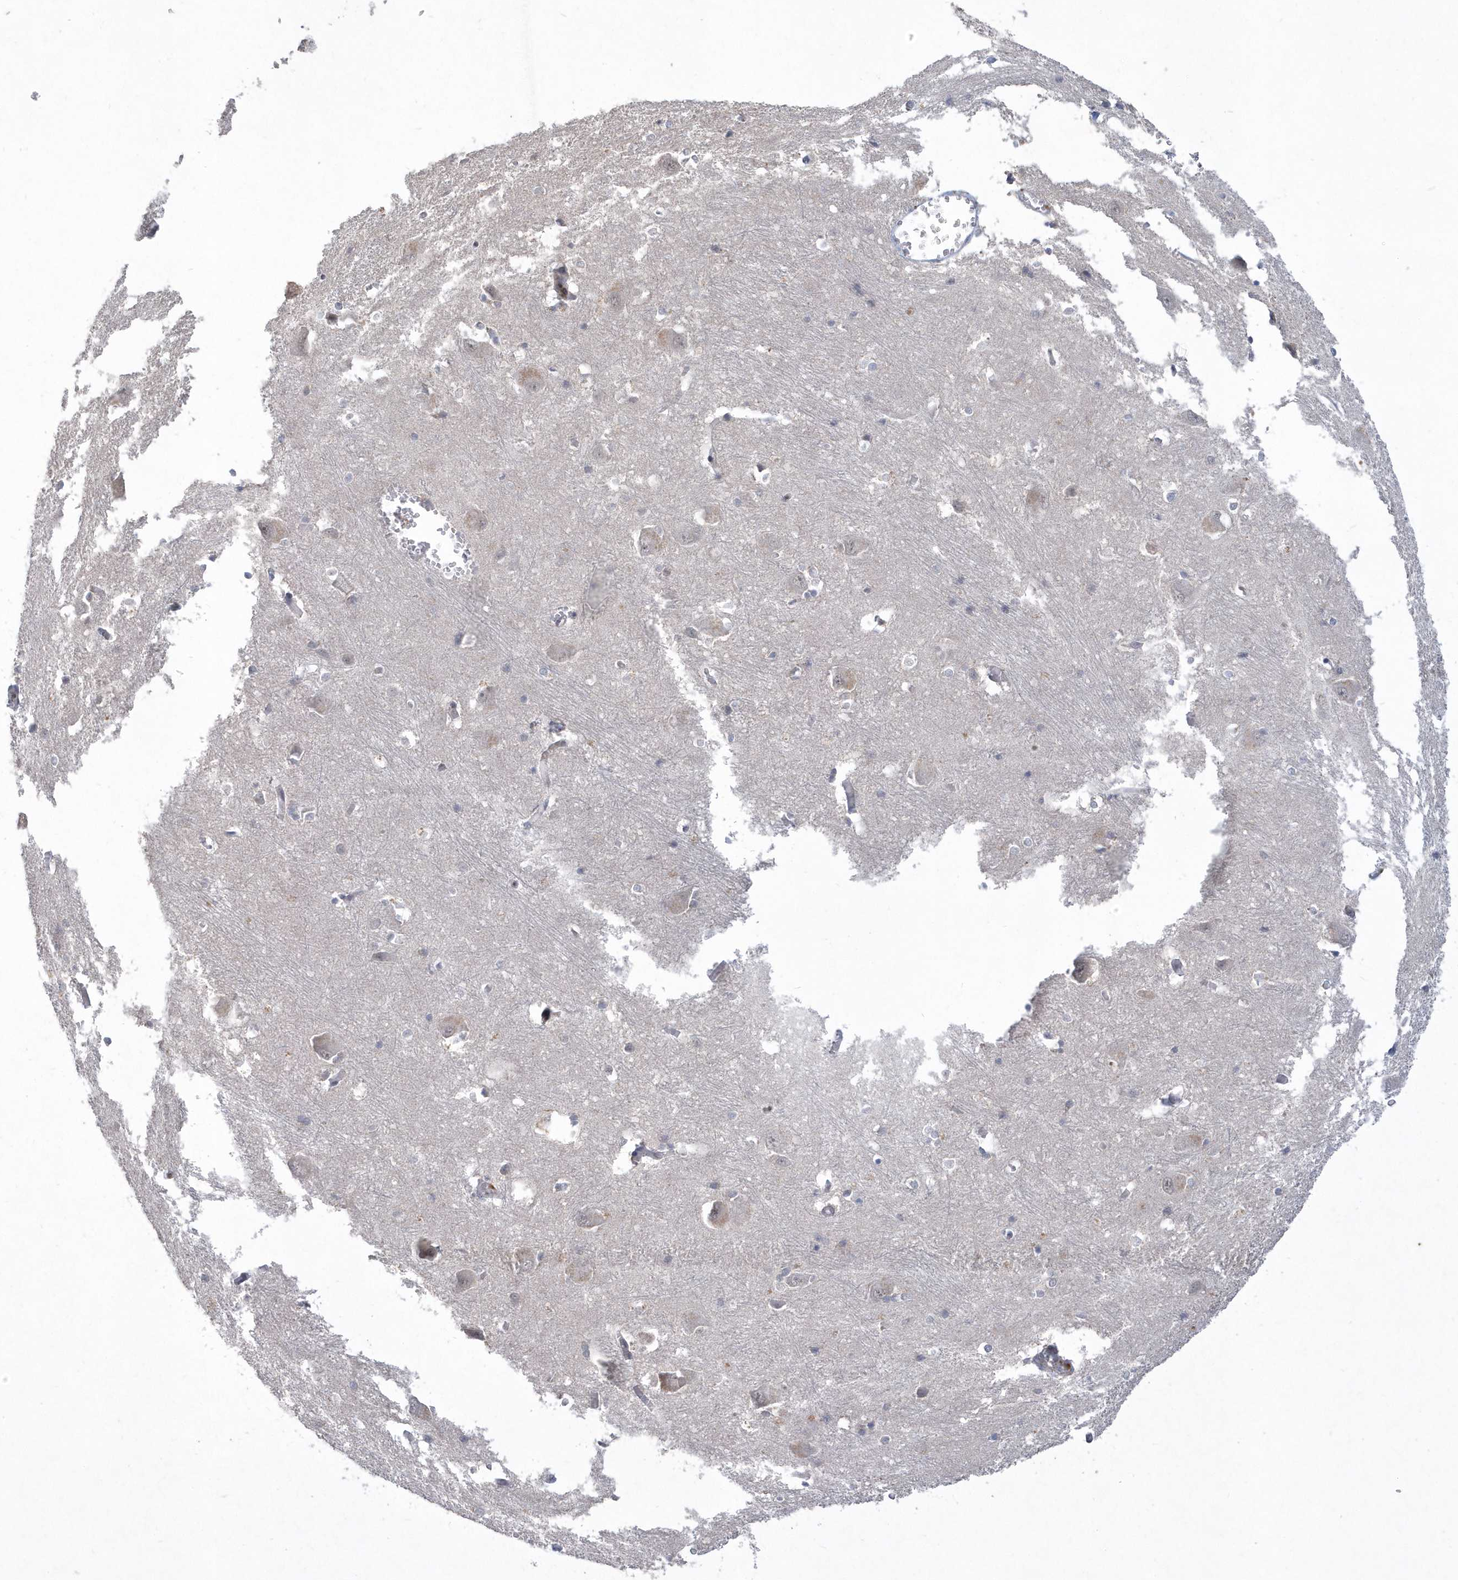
{"staining": {"intensity": "negative", "quantity": "none", "location": "none"}, "tissue": "caudate", "cell_type": "Glial cells", "image_type": "normal", "snomed": [{"axis": "morphology", "description": "Normal tissue, NOS"}, {"axis": "topography", "description": "Lateral ventricle wall"}], "caption": "Immunohistochemistry of benign caudate shows no positivity in glial cells.", "gene": "TSPEAR", "patient": {"sex": "male", "age": 37}}